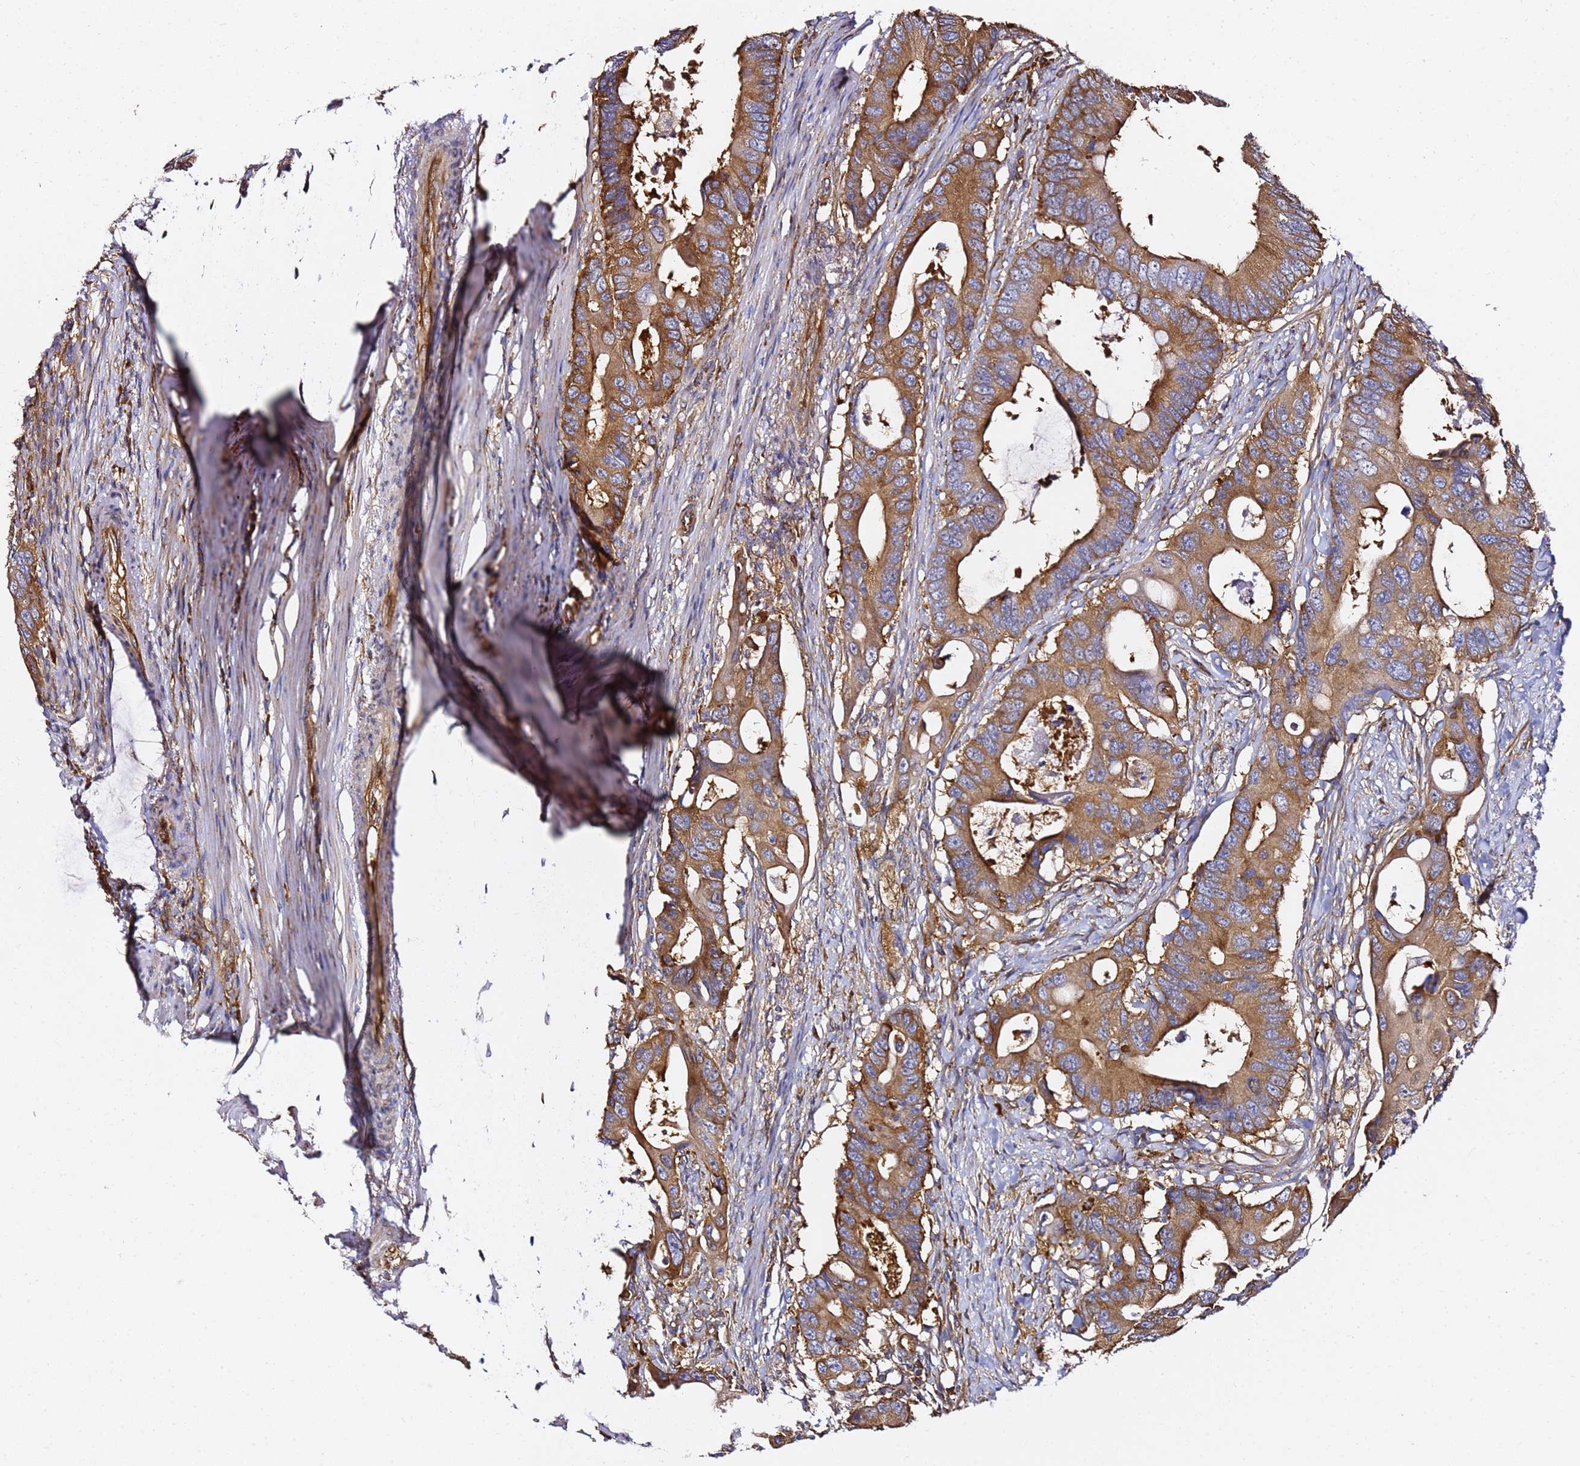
{"staining": {"intensity": "strong", "quantity": ">75%", "location": "cytoplasmic/membranous"}, "tissue": "colorectal cancer", "cell_type": "Tumor cells", "image_type": "cancer", "snomed": [{"axis": "morphology", "description": "Adenocarcinoma, NOS"}, {"axis": "topography", "description": "Colon"}], "caption": "A brown stain shows strong cytoplasmic/membranous staining of a protein in adenocarcinoma (colorectal) tumor cells.", "gene": "TPST1", "patient": {"sex": "male", "age": 71}}